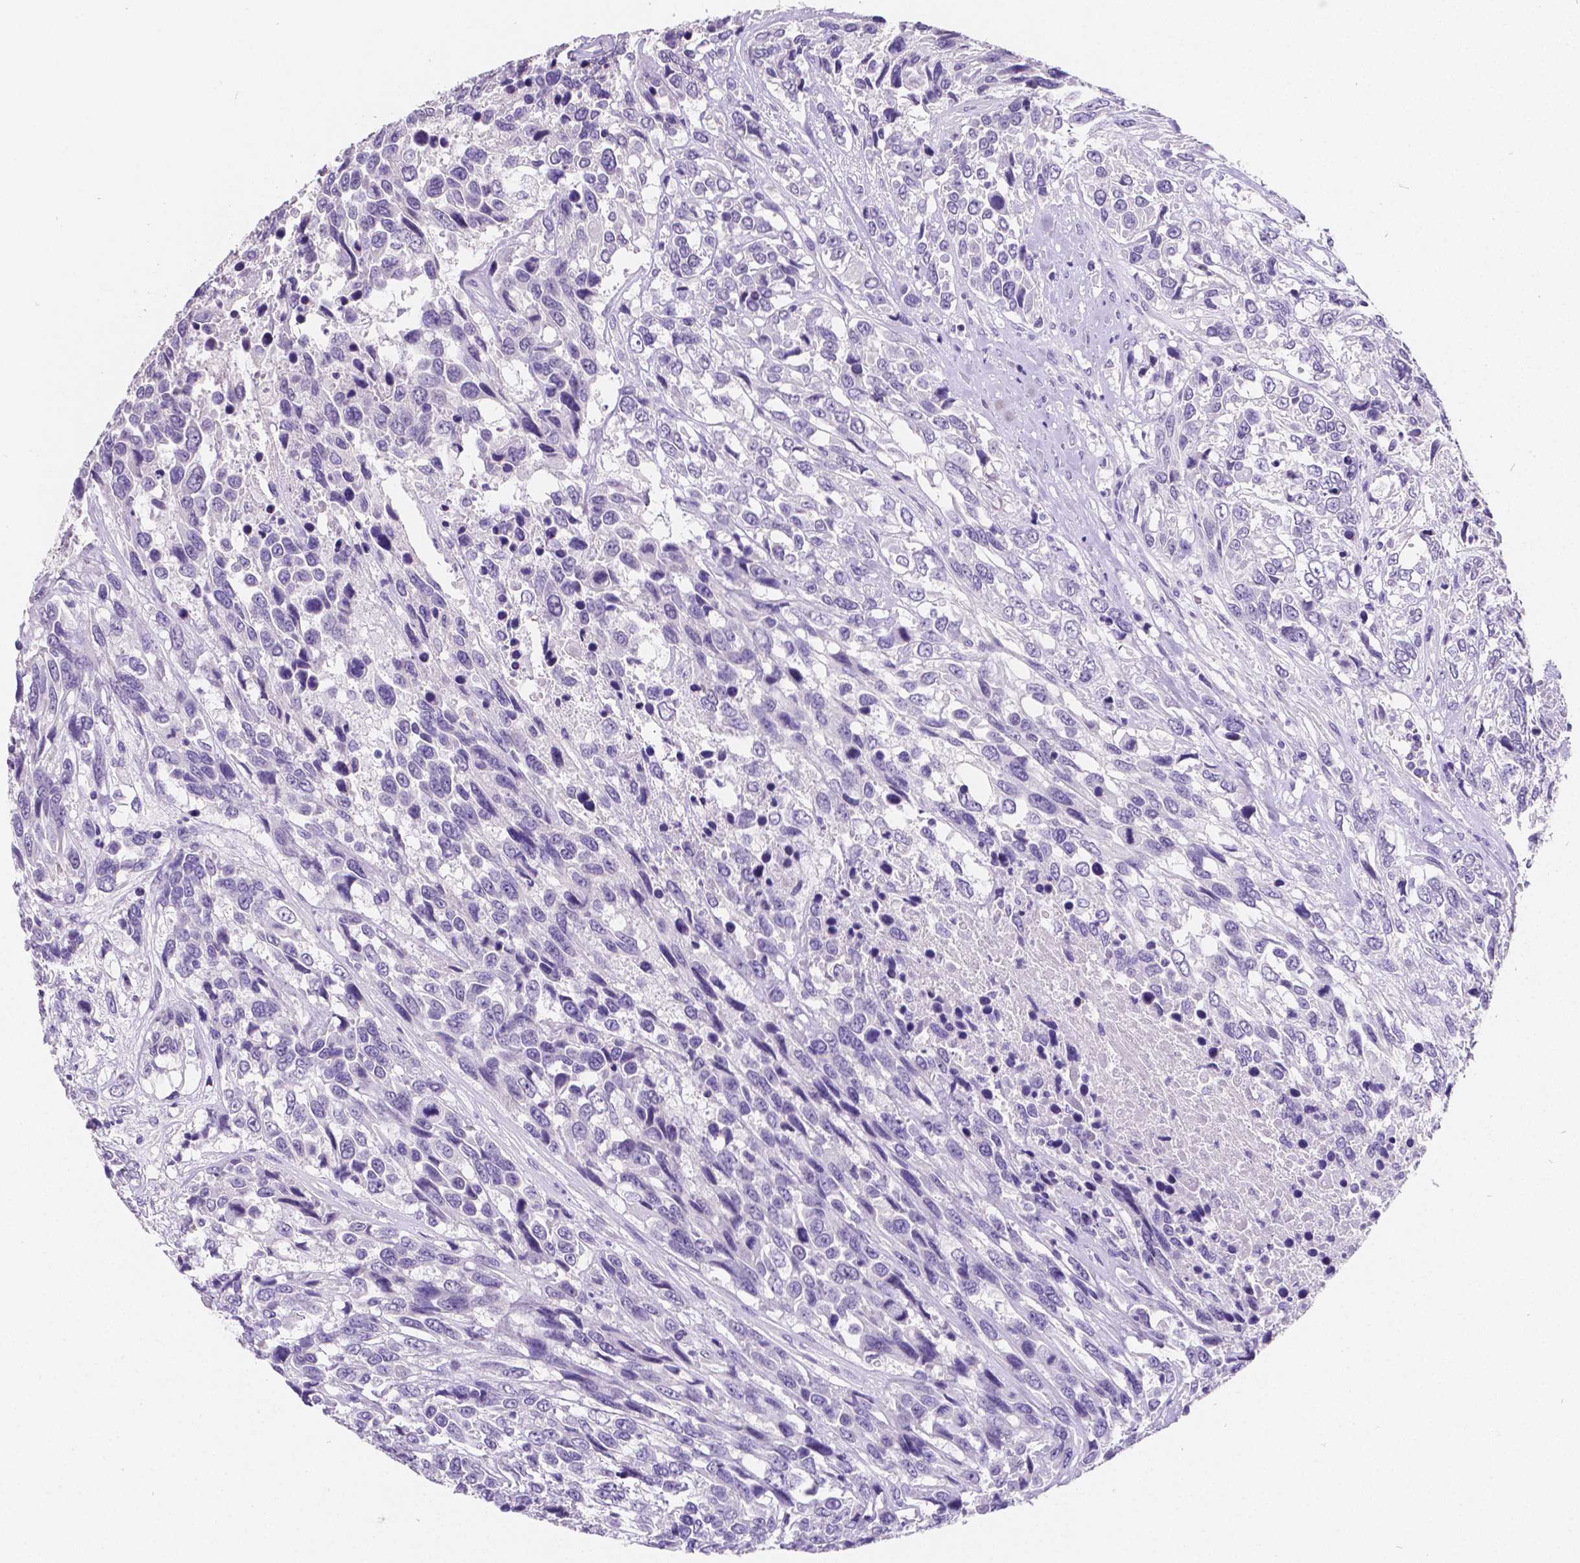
{"staining": {"intensity": "negative", "quantity": "none", "location": "none"}, "tissue": "urothelial cancer", "cell_type": "Tumor cells", "image_type": "cancer", "snomed": [{"axis": "morphology", "description": "Urothelial carcinoma, High grade"}, {"axis": "topography", "description": "Urinary bladder"}], "caption": "Protein analysis of high-grade urothelial carcinoma reveals no significant expression in tumor cells. (Immunohistochemistry (ihc), brightfield microscopy, high magnification).", "gene": "SATB2", "patient": {"sex": "female", "age": 70}}